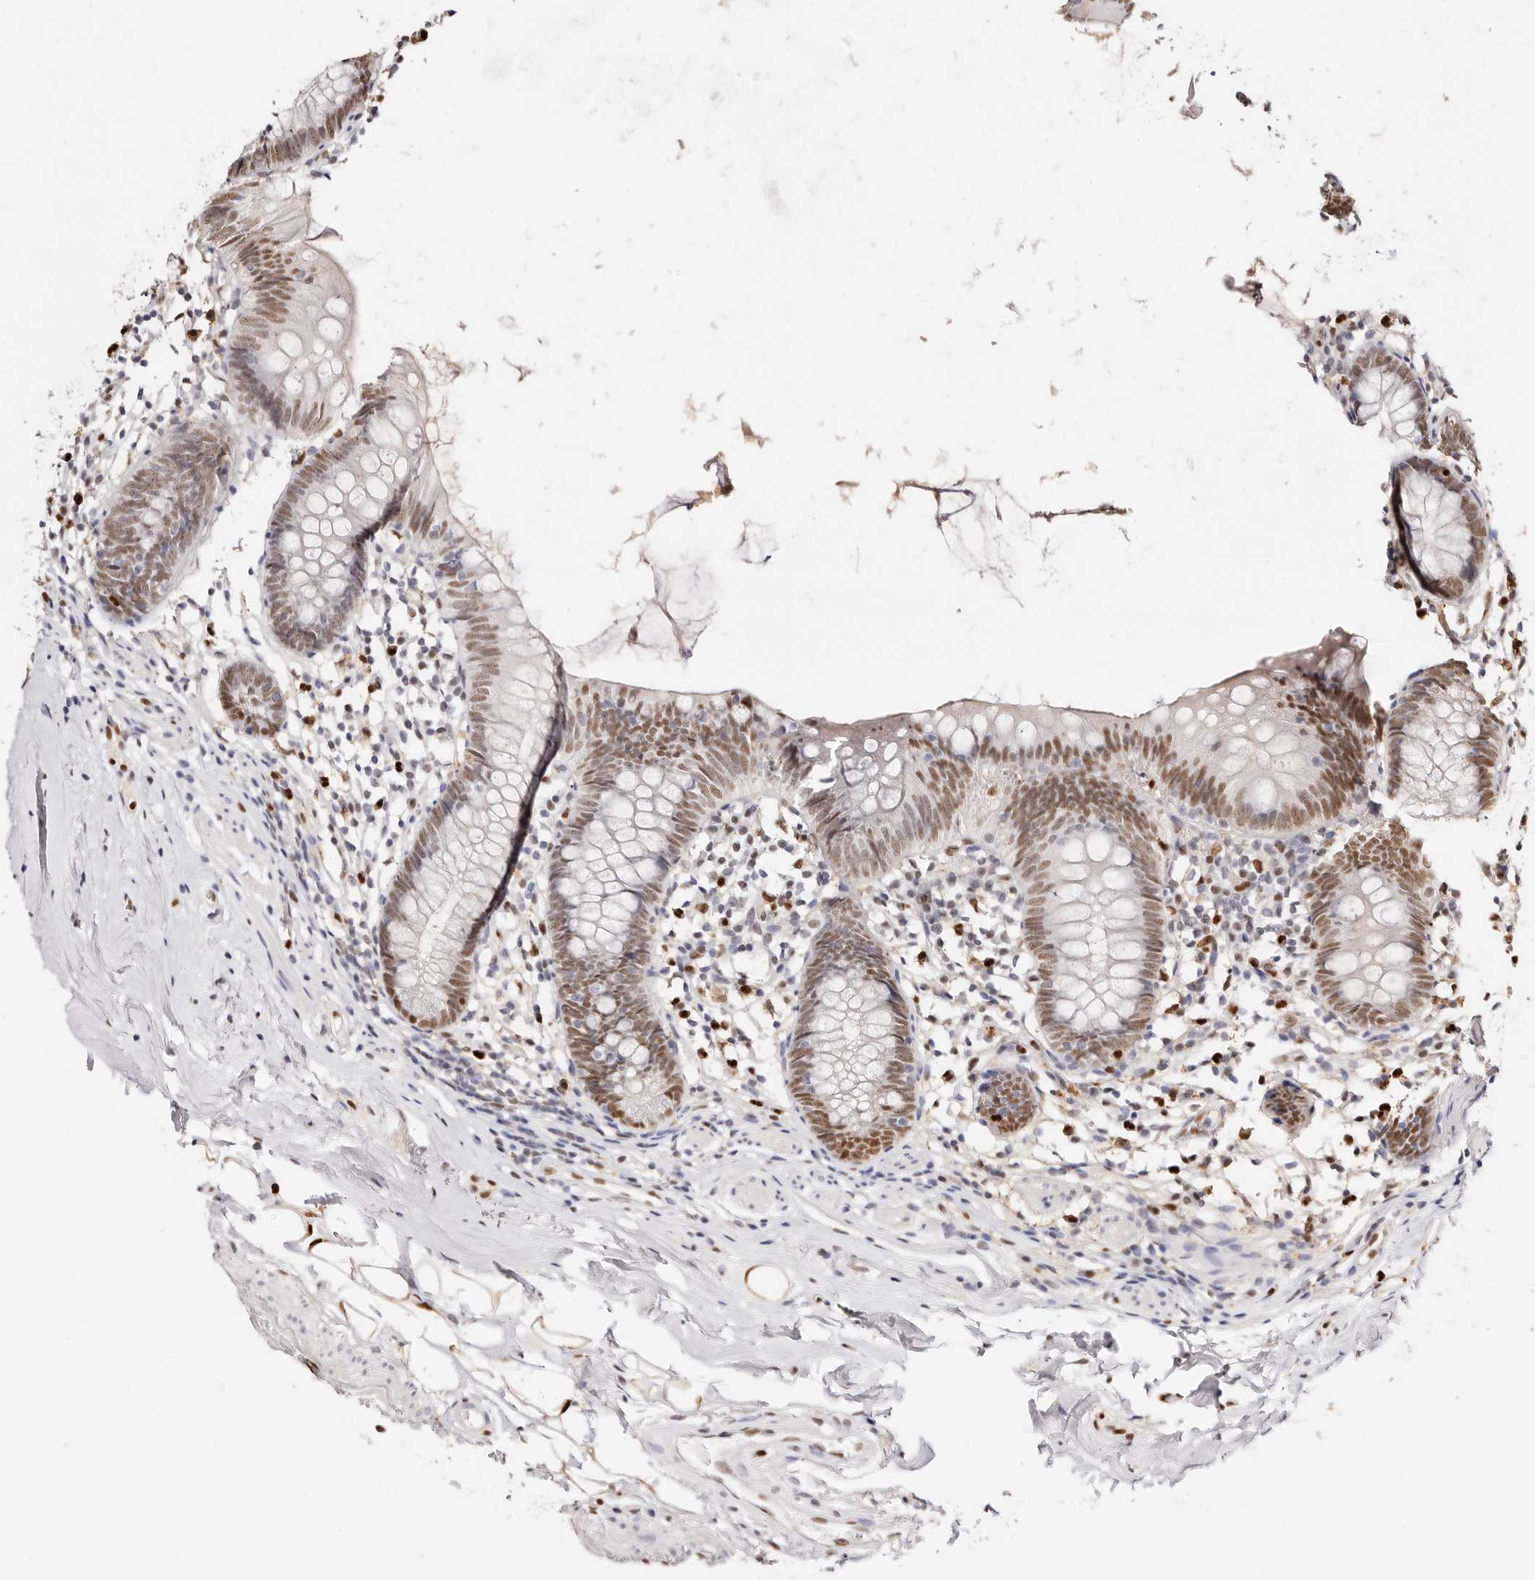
{"staining": {"intensity": "moderate", "quantity": ">75%", "location": "nuclear"}, "tissue": "appendix", "cell_type": "Glandular cells", "image_type": "normal", "snomed": [{"axis": "morphology", "description": "Normal tissue, NOS"}, {"axis": "topography", "description": "Appendix"}], "caption": "Immunohistochemistry (IHC) photomicrograph of unremarkable appendix: appendix stained using immunohistochemistry (IHC) reveals medium levels of moderate protein expression localized specifically in the nuclear of glandular cells, appearing as a nuclear brown color.", "gene": "TKT", "patient": {"sex": "female", "age": 62}}